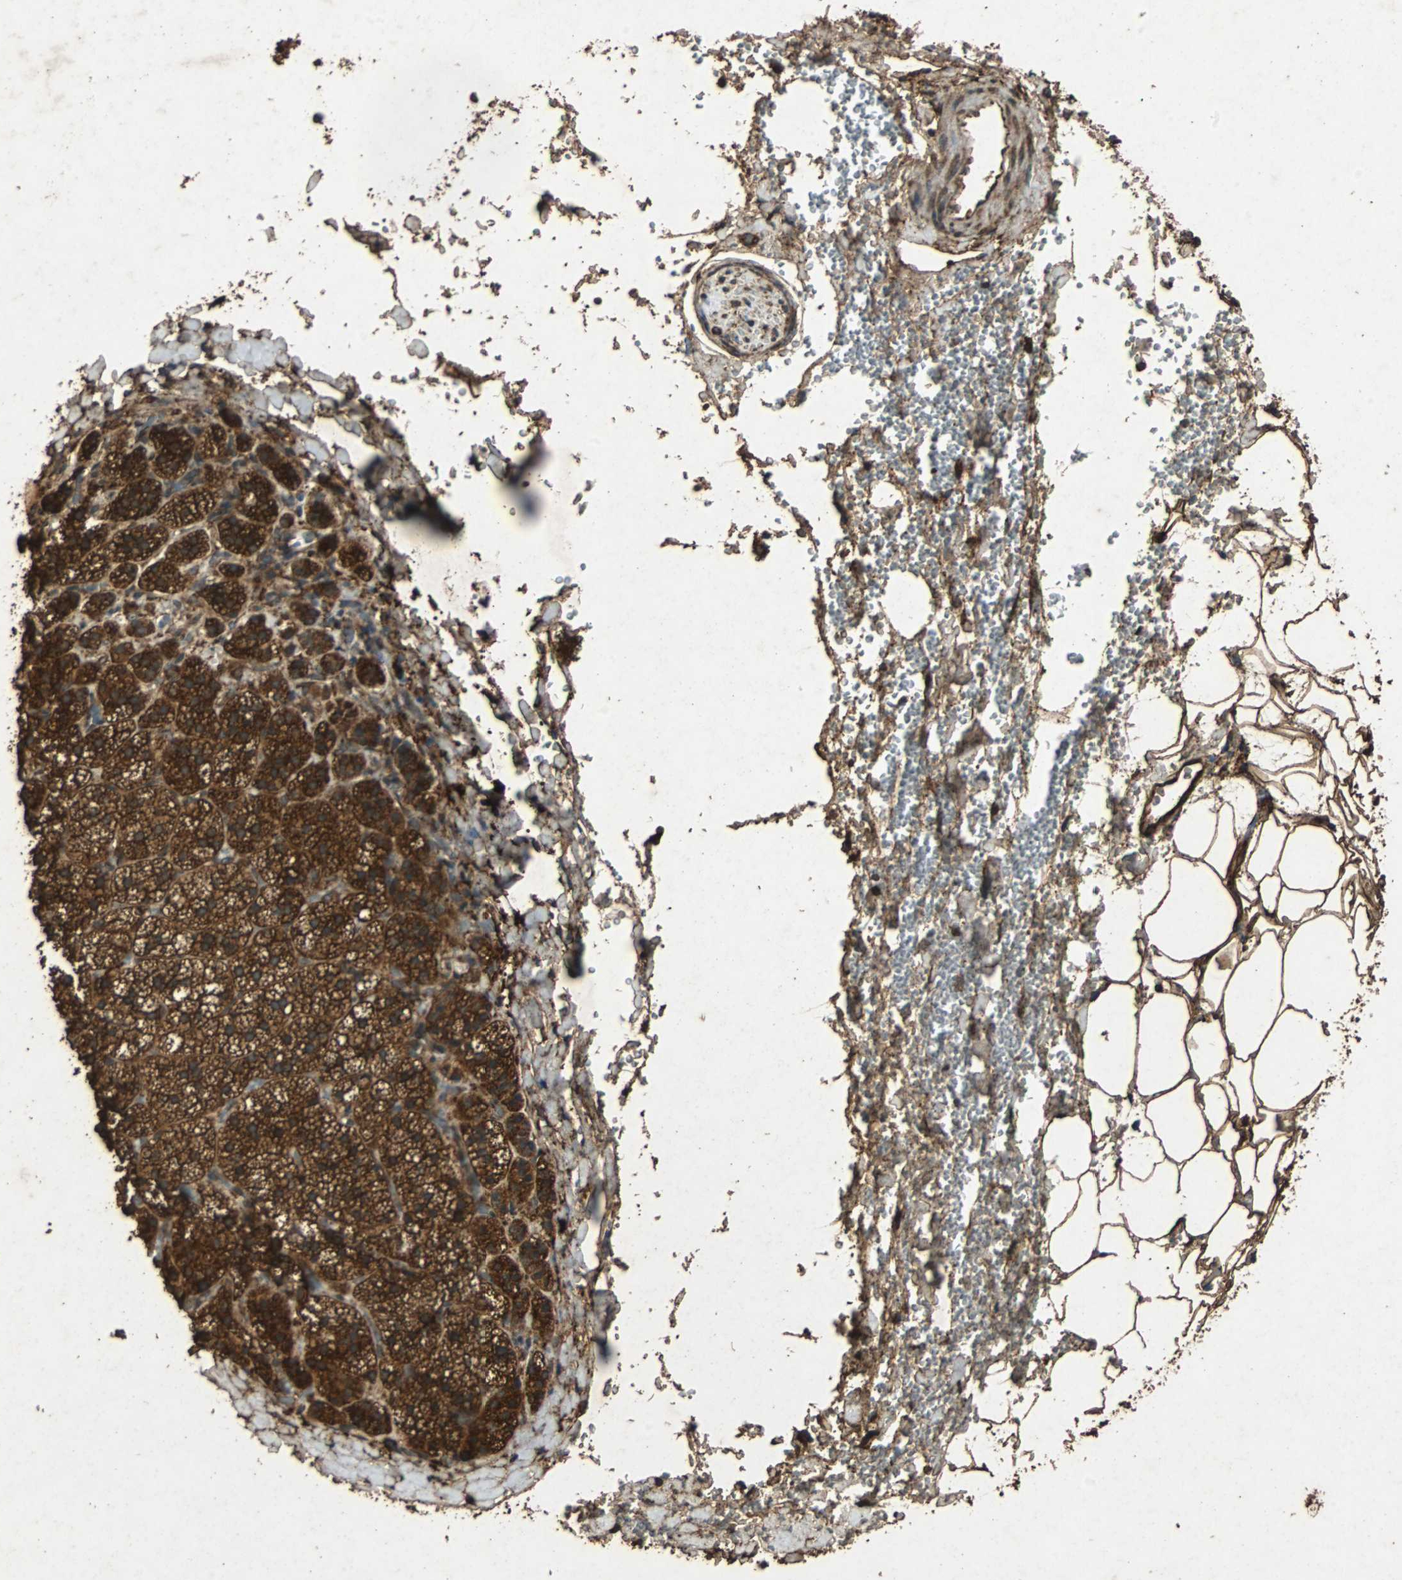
{"staining": {"intensity": "strong", "quantity": ">75%", "location": "cytoplasmic/membranous"}, "tissue": "adrenal gland", "cell_type": "Glandular cells", "image_type": "normal", "snomed": [{"axis": "morphology", "description": "Normal tissue, NOS"}, {"axis": "topography", "description": "Adrenal gland"}], "caption": "Immunohistochemistry (IHC) photomicrograph of benign adrenal gland stained for a protein (brown), which shows high levels of strong cytoplasmic/membranous positivity in about >75% of glandular cells.", "gene": "NAA10", "patient": {"sex": "female", "age": 44}}